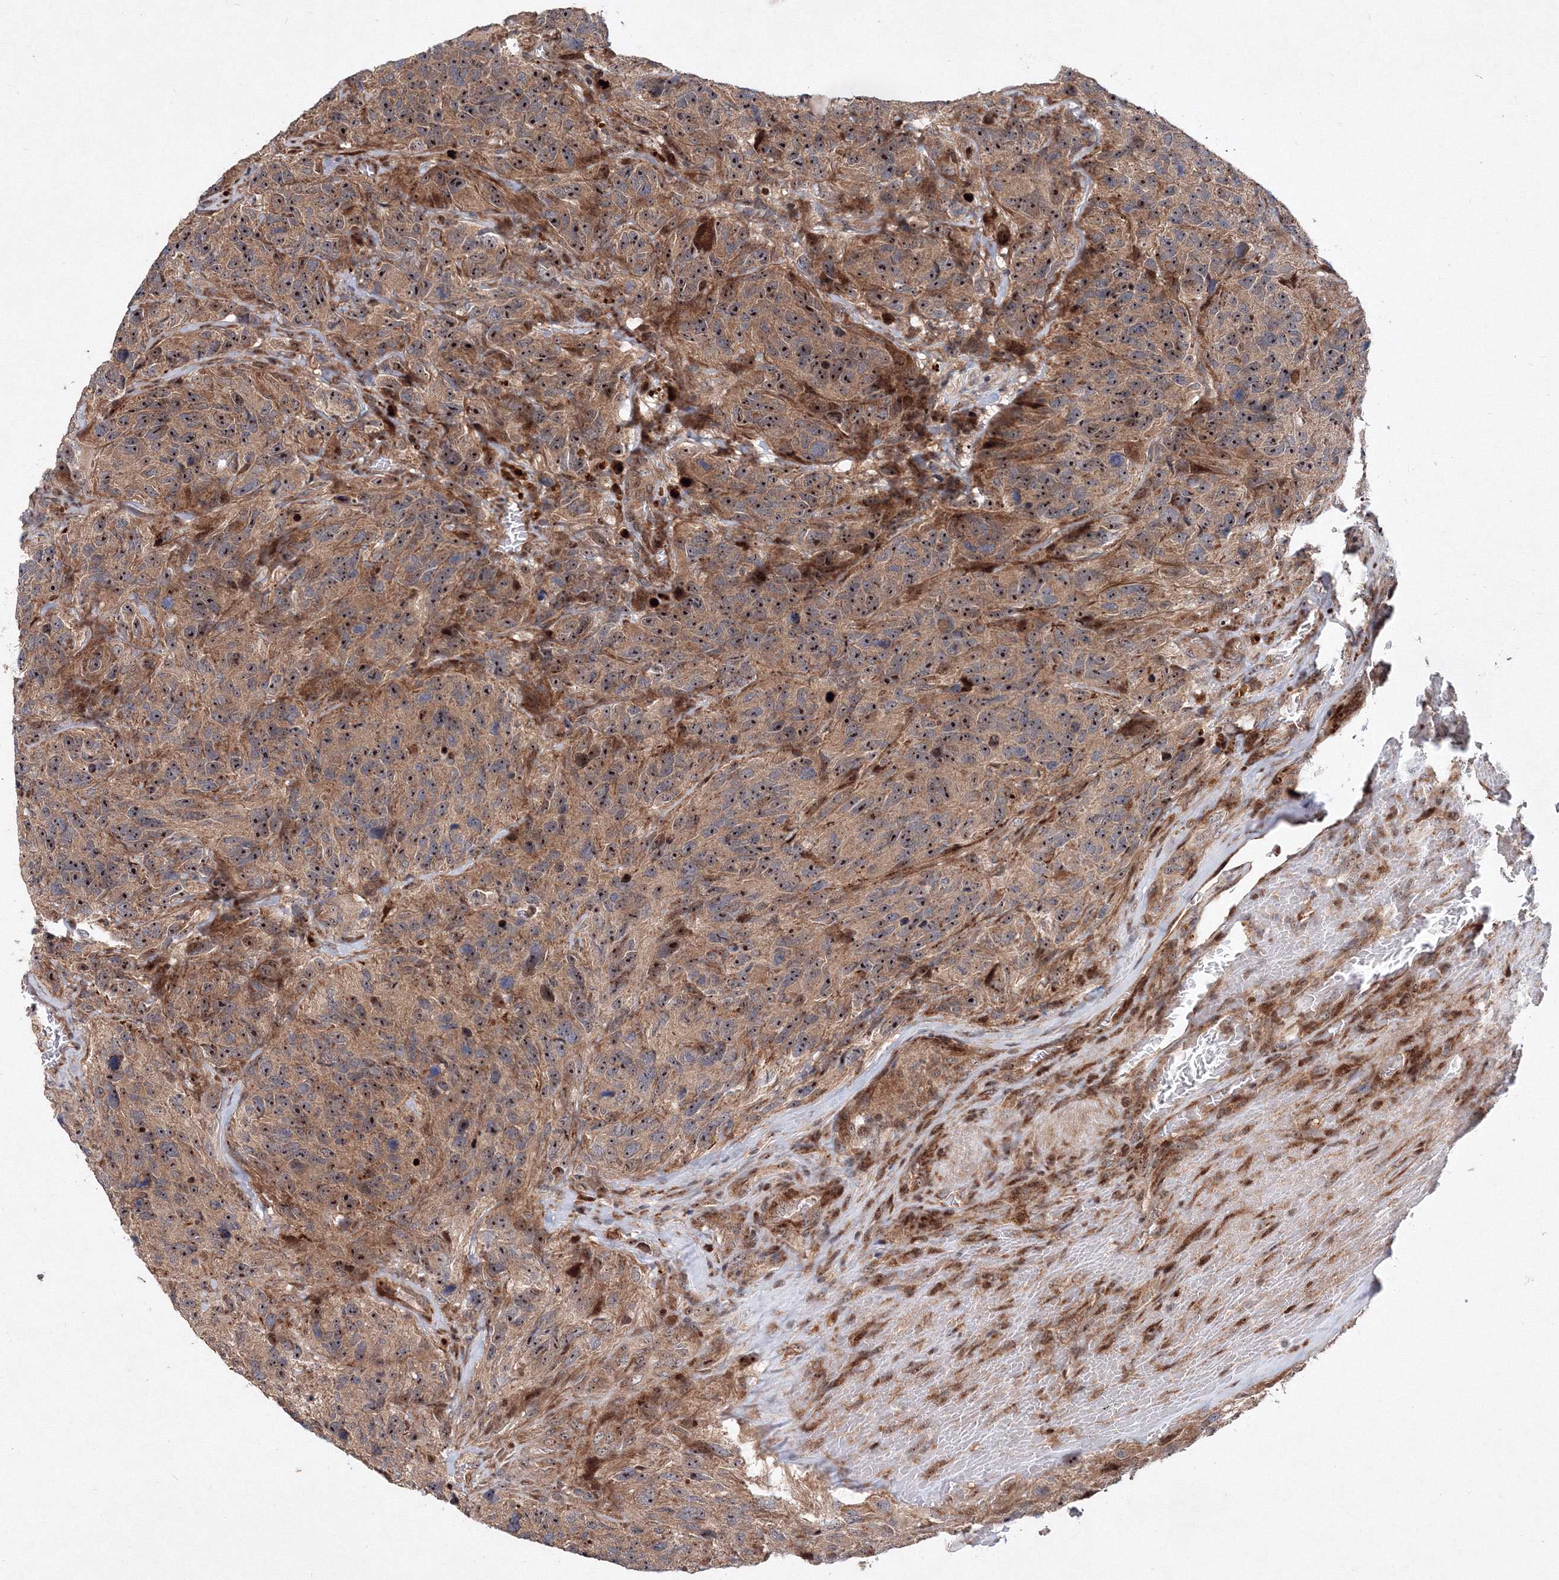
{"staining": {"intensity": "moderate", "quantity": ">75%", "location": "cytoplasmic/membranous,nuclear"}, "tissue": "glioma", "cell_type": "Tumor cells", "image_type": "cancer", "snomed": [{"axis": "morphology", "description": "Glioma, malignant, High grade"}, {"axis": "topography", "description": "Brain"}], "caption": "Immunohistochemistry (IHC) of human malignant glioma (high-grade) exhibits medium levels of moderate cytoplasmic/membranous and nuclear expression in about >75% of tumor cells.", "gene": "ANKAR", "patient": {"sex": "male", "age": 69}}